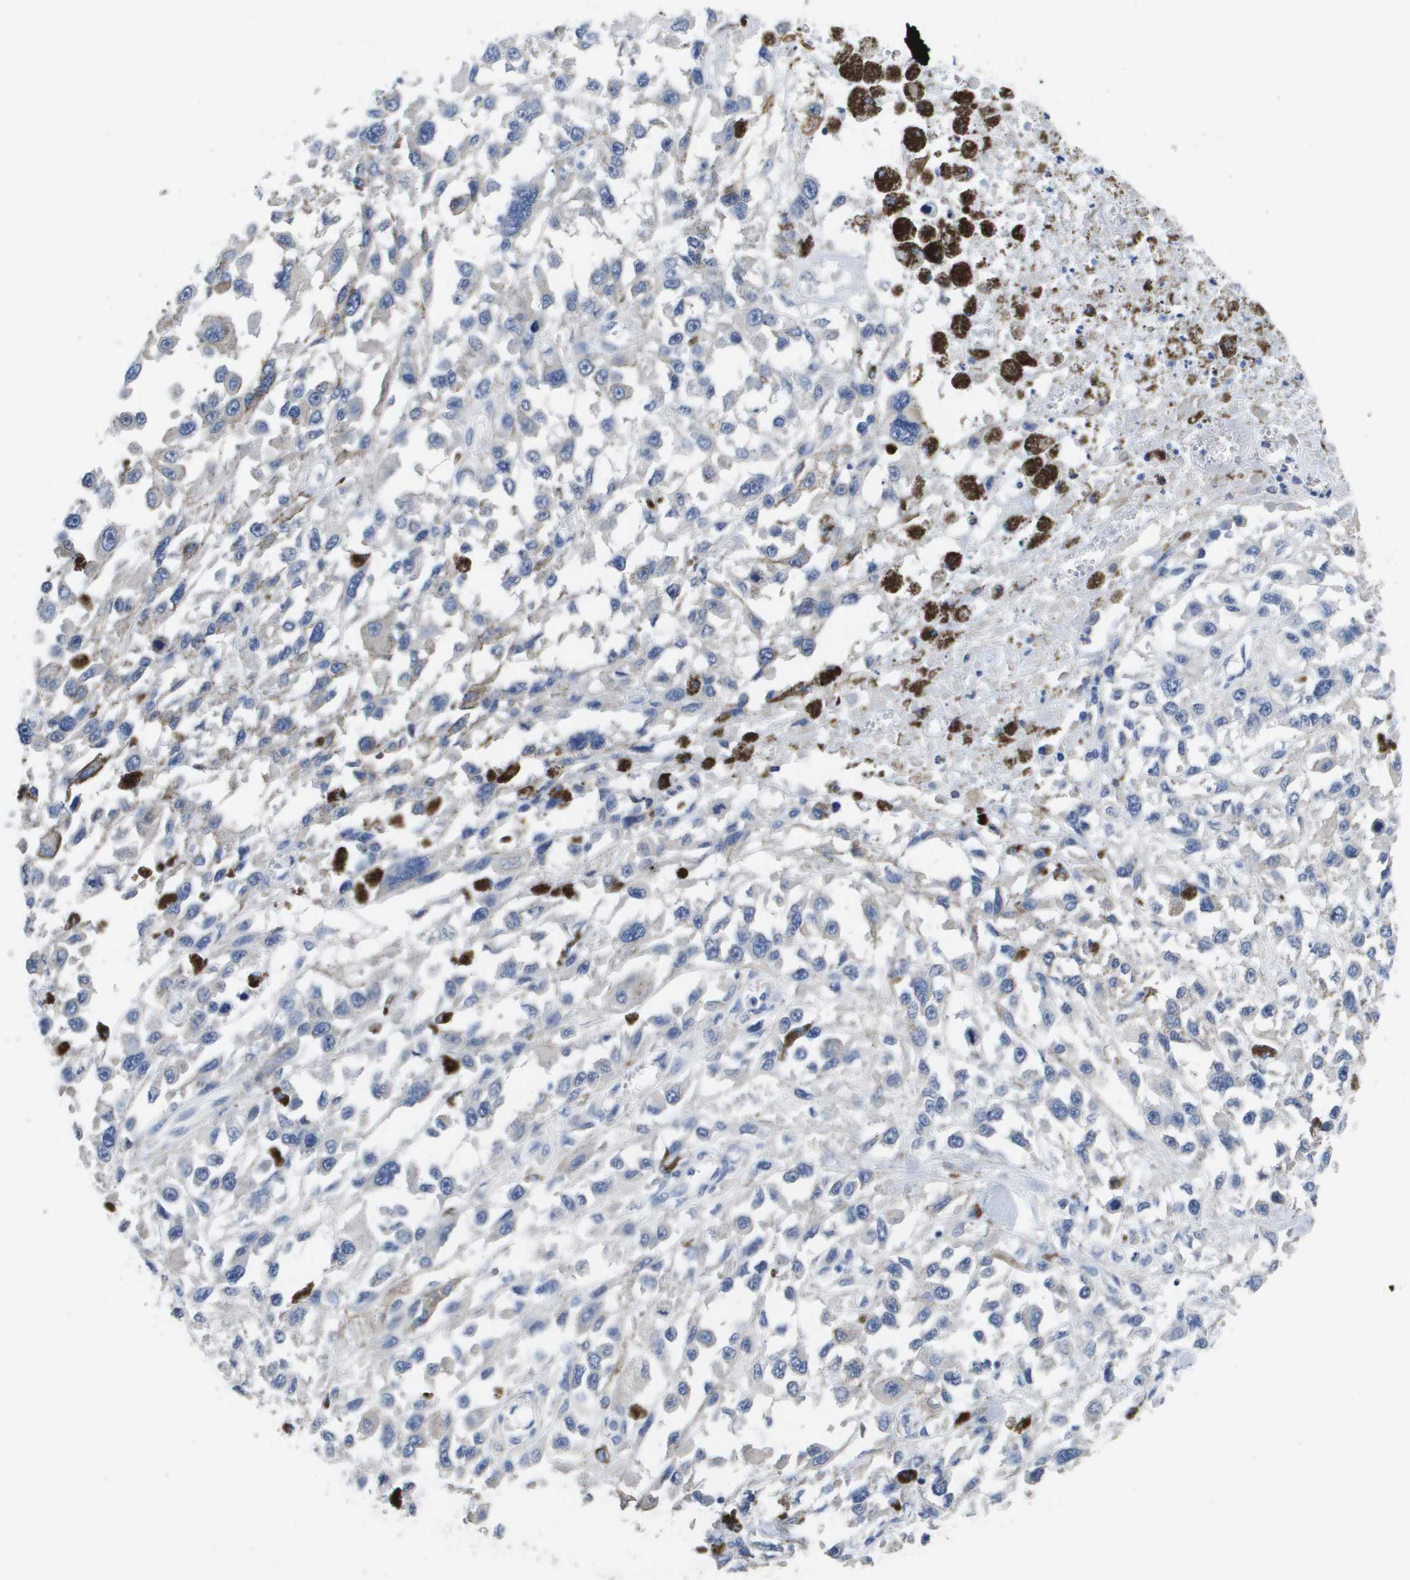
{"staining": {"intensity": "negative", "quantity": "none", "location": "none"}, "tissue": "melanoma", "cell_type": "Tumor cells", "image_type": "cancer", "snomed": [{"axis": "morphology", "description": "Malignant melanoma, Metastatic site"}, {"axis": "topography", "description": "Lymph node"}], "caption": "IHC image of neoplastic tissue: human melanoma stained with DAB (3,3'-diaminobenzidine) displays no significant protein staining in tumor cells. (DAB IHC visualized using brightfield microscopy, high magnification).", "gene": "CA9", "patient": {"sex": "male", "age": 59}}